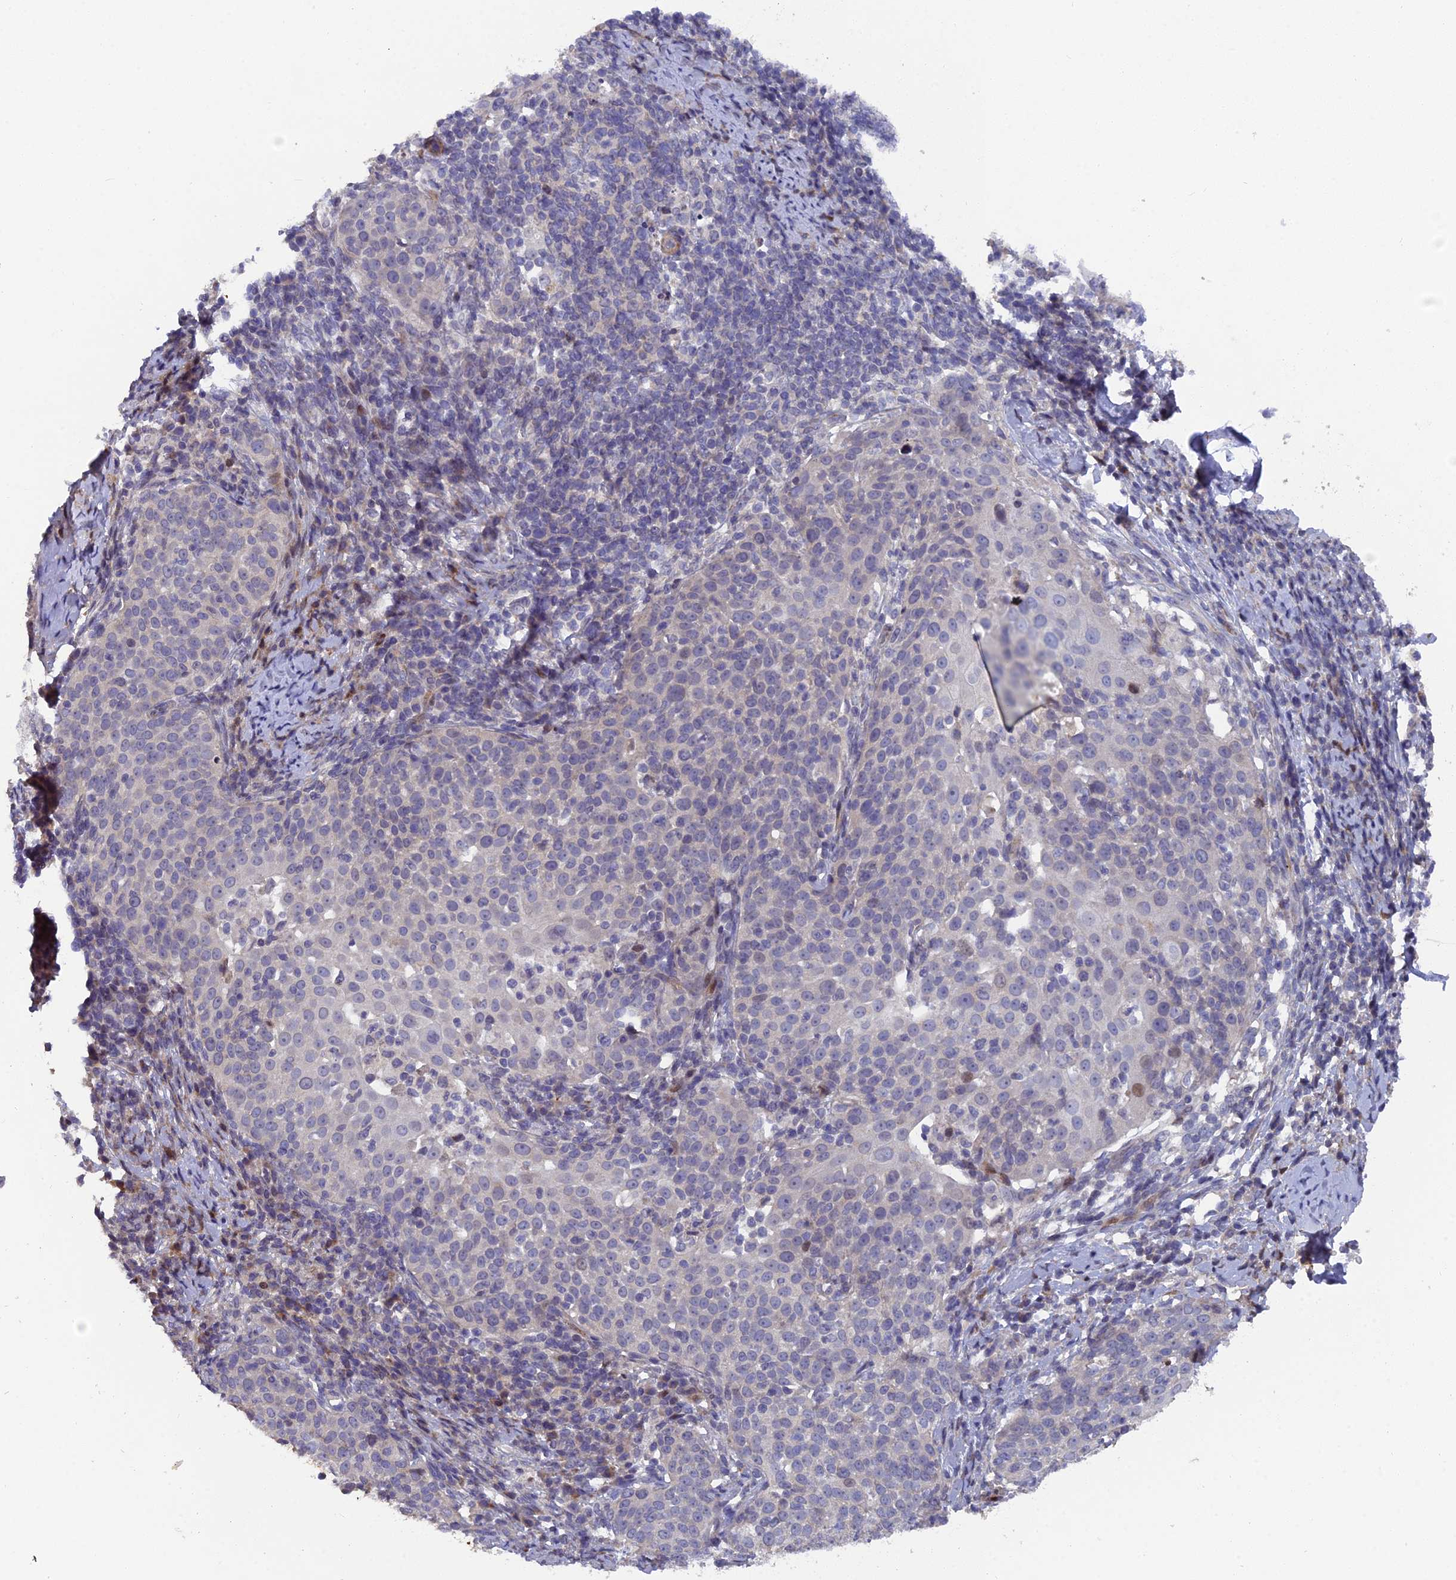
{"staining": {"intensity": "negative", "quantity": "none", "location": "none"}, "tissue": "cervical cancer", "cell_type": "Tumor cells", "image_type": "cancer", "snomed": [{"axis": "morphology", "description": "Squamous cell carcinoma, NOS"}, {"axis": "topography", "description": "Cervix"}], "caption": "Photomicrograph shows no protein staining in tumor cells of cervical cancer (squamous cell carcinoma) tissue.", "gene": "RAB28", "patient": {"sex": "female", "age": 57}}